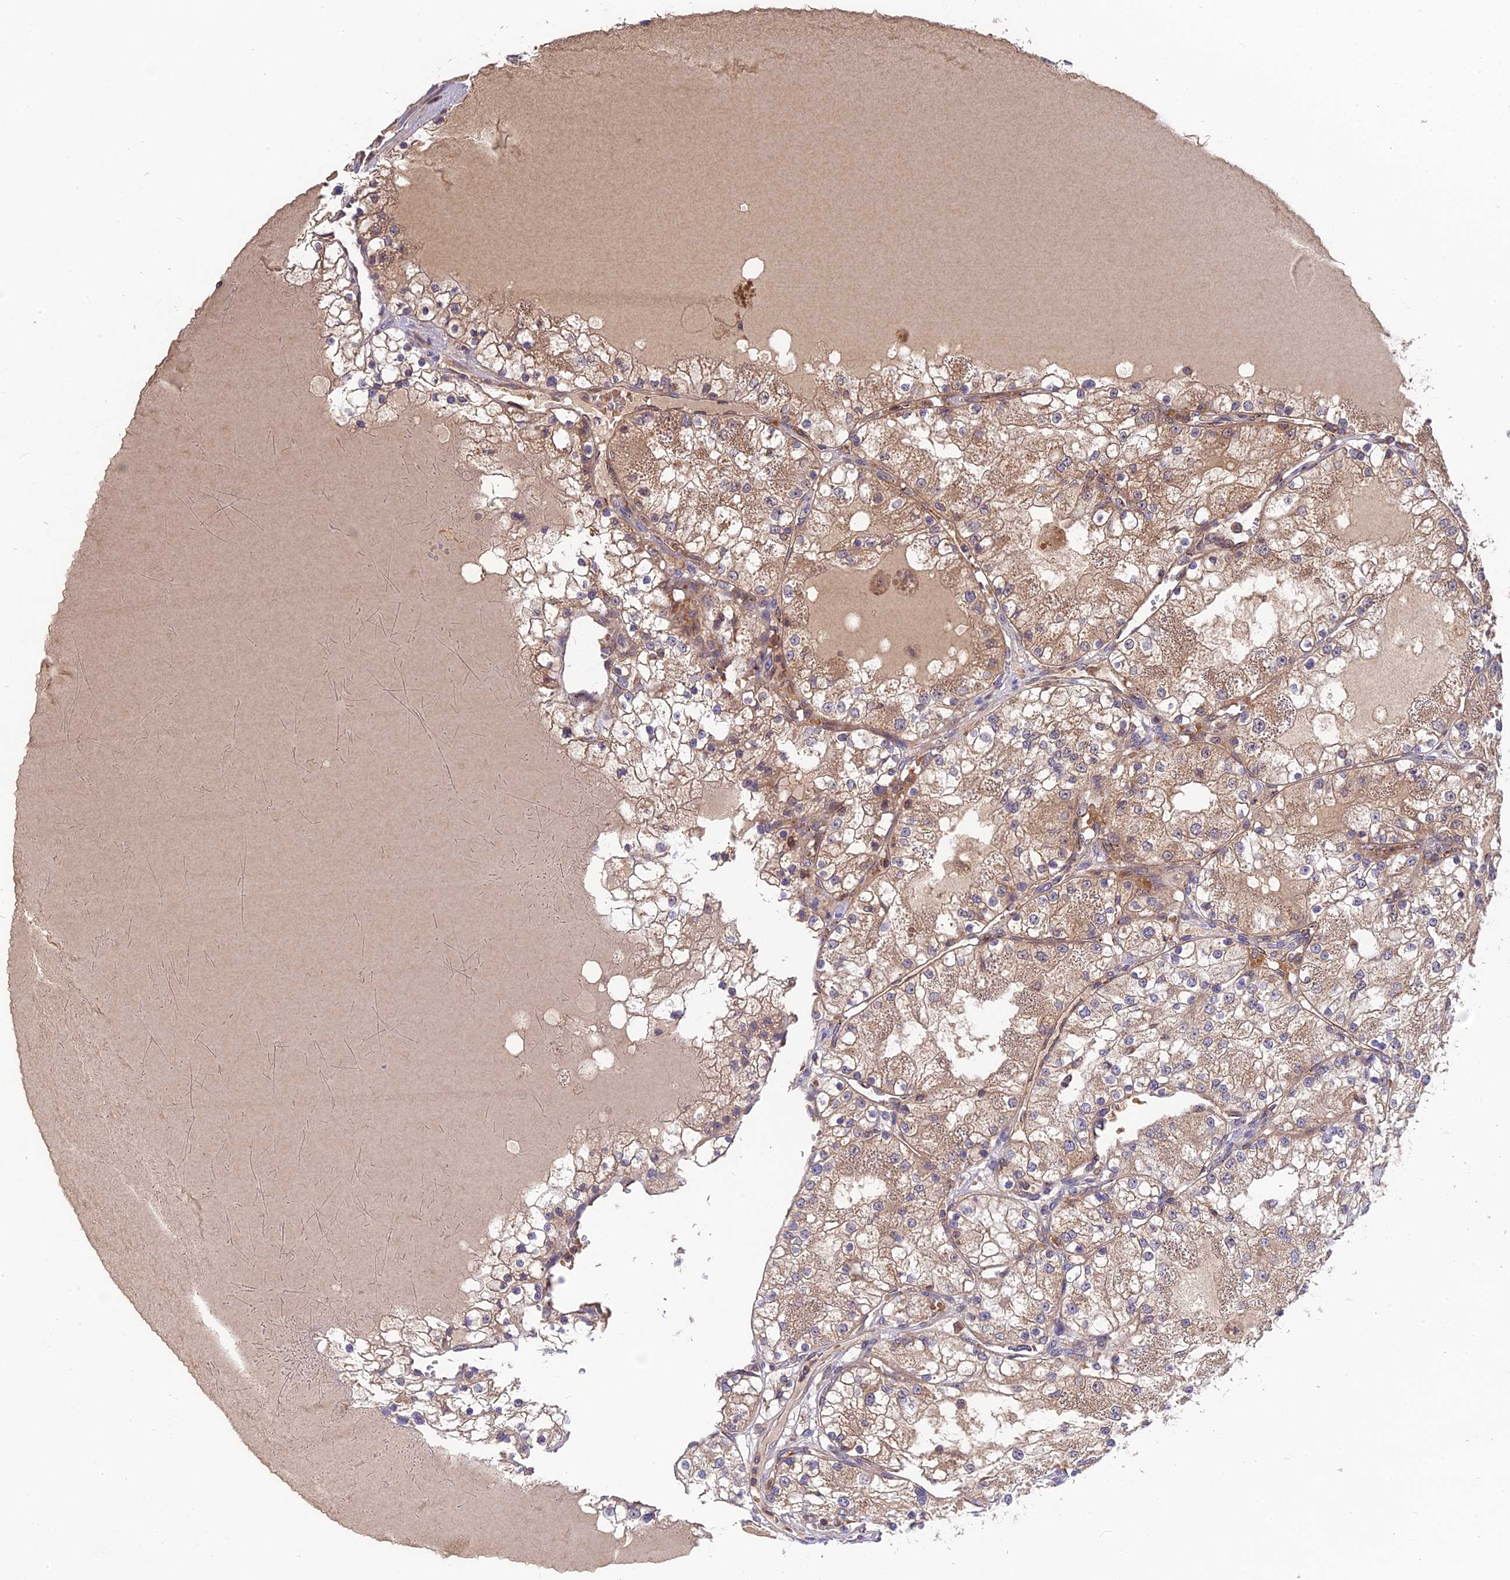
{"staining": {"intensity": "moderate", "quantity": "<25%", "location": "cytoplasmic/membranous"}, "tissue": "renal cancer", "cell_type": "Tumor cells", "image_type": "cancer", "snomed": [{"axis": "morphology", "description": "Normal tissue, NOS"}, {"axis": "morphology", "description": "Adenocarcinoma, NOS"}, {"axis": "topography", "description": "Kidney"}], "caption": "Immunohistochemical staining of renal cancer (adenocarcinoma) shows low levels of moderate cytoplasmic/membranous protein expression in about <25% of tumor cells.", "gene": "RPIA", "patient": {"sex": "male", "age": 68}}